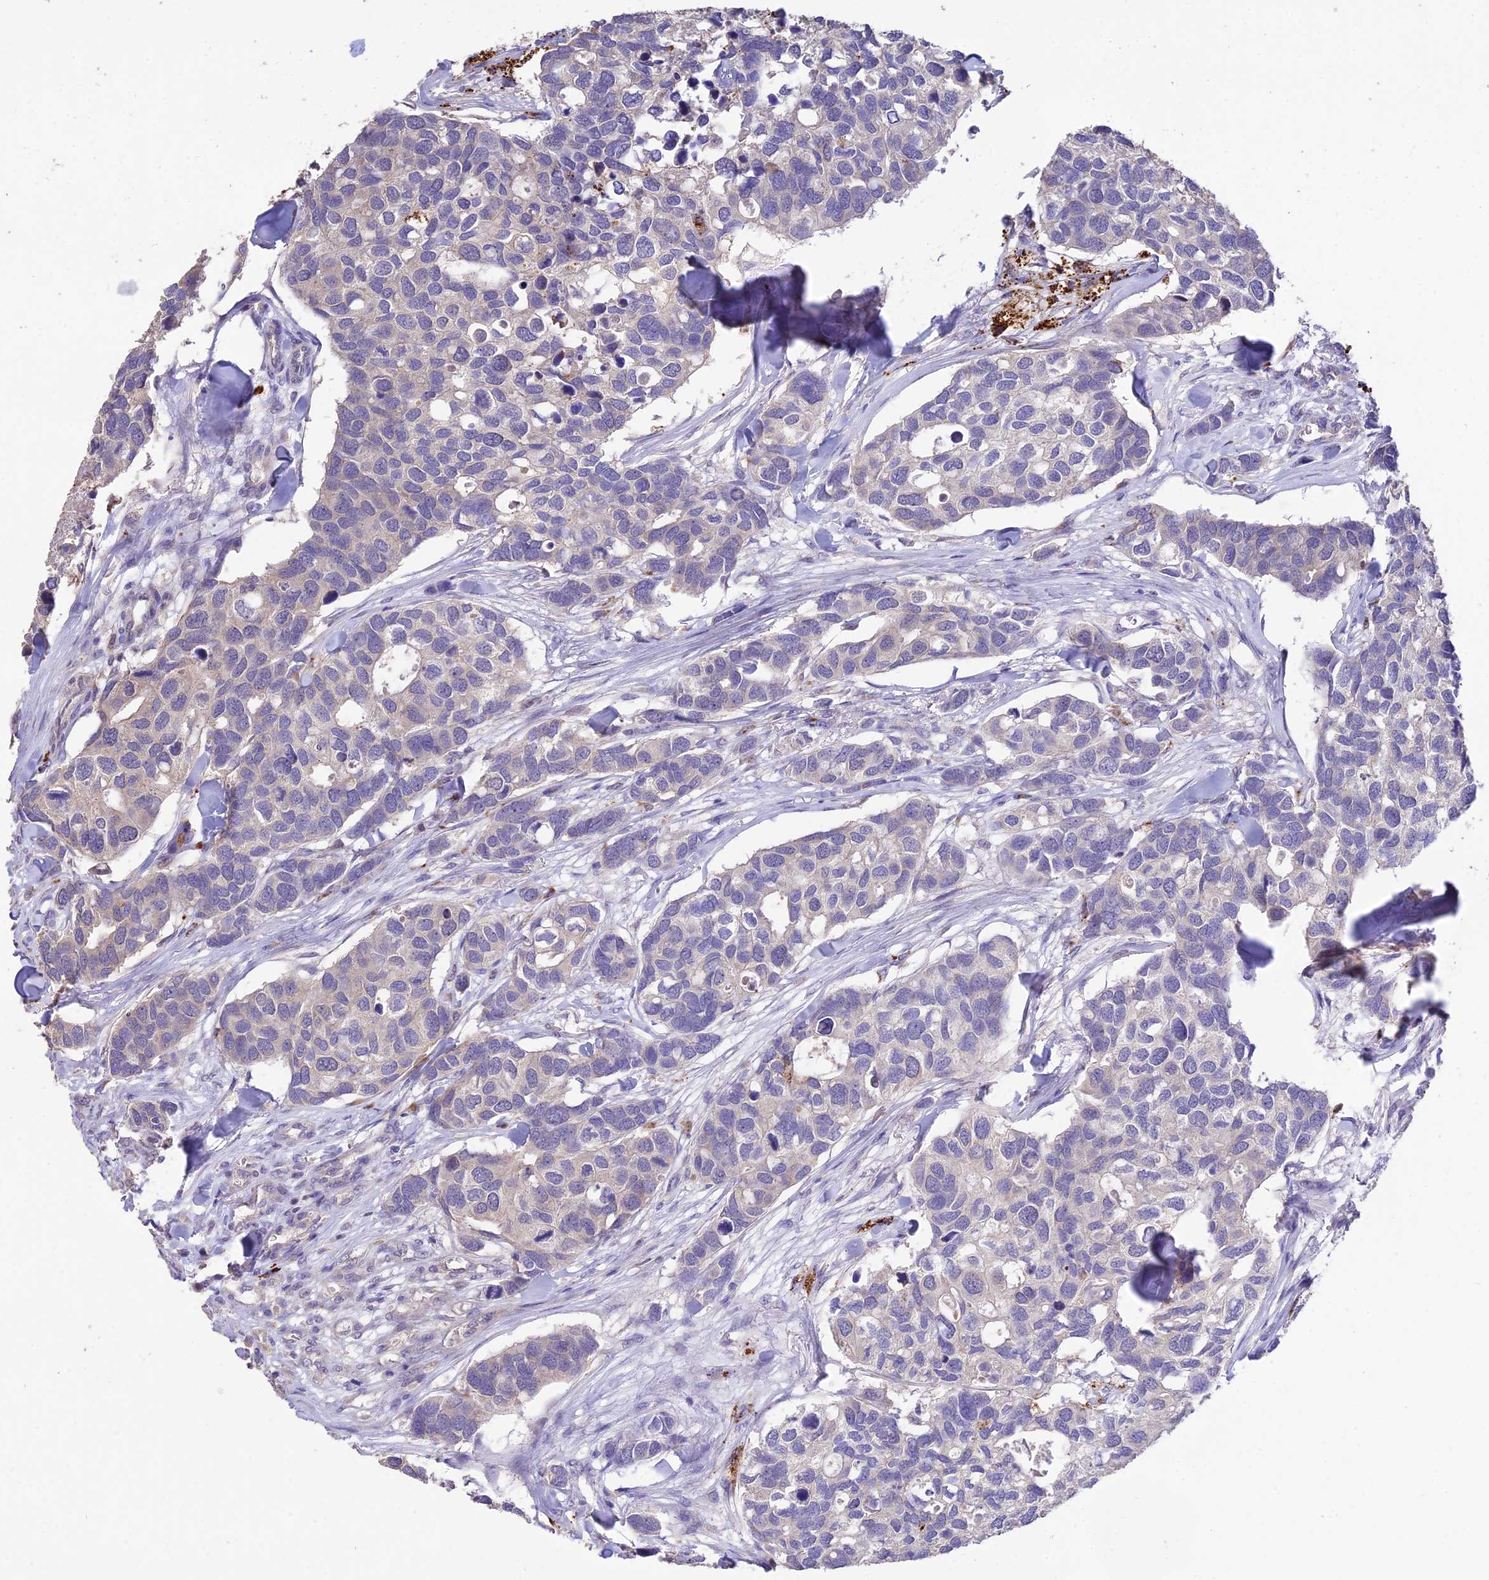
{"staining": {"intensity": "weak", "quantity": "<25%", "location": "cytoplasmic/membranous"}, "tissue": "breast cancer", "cell_type": "Tumor cells", "image_type": "cancer", "snomed": [{"axis": "morphology", "description": "Duct carcinoma"}, {"axis": "topography", "description": "Breast"}], "caption": "Human breast infiltrating ductal carcinoma stained for a protein using immunohistochemistry exhibits no positivity in tumor cells.", "gene": "SDHD", "patient": {"sex": "female", "age": 83}}